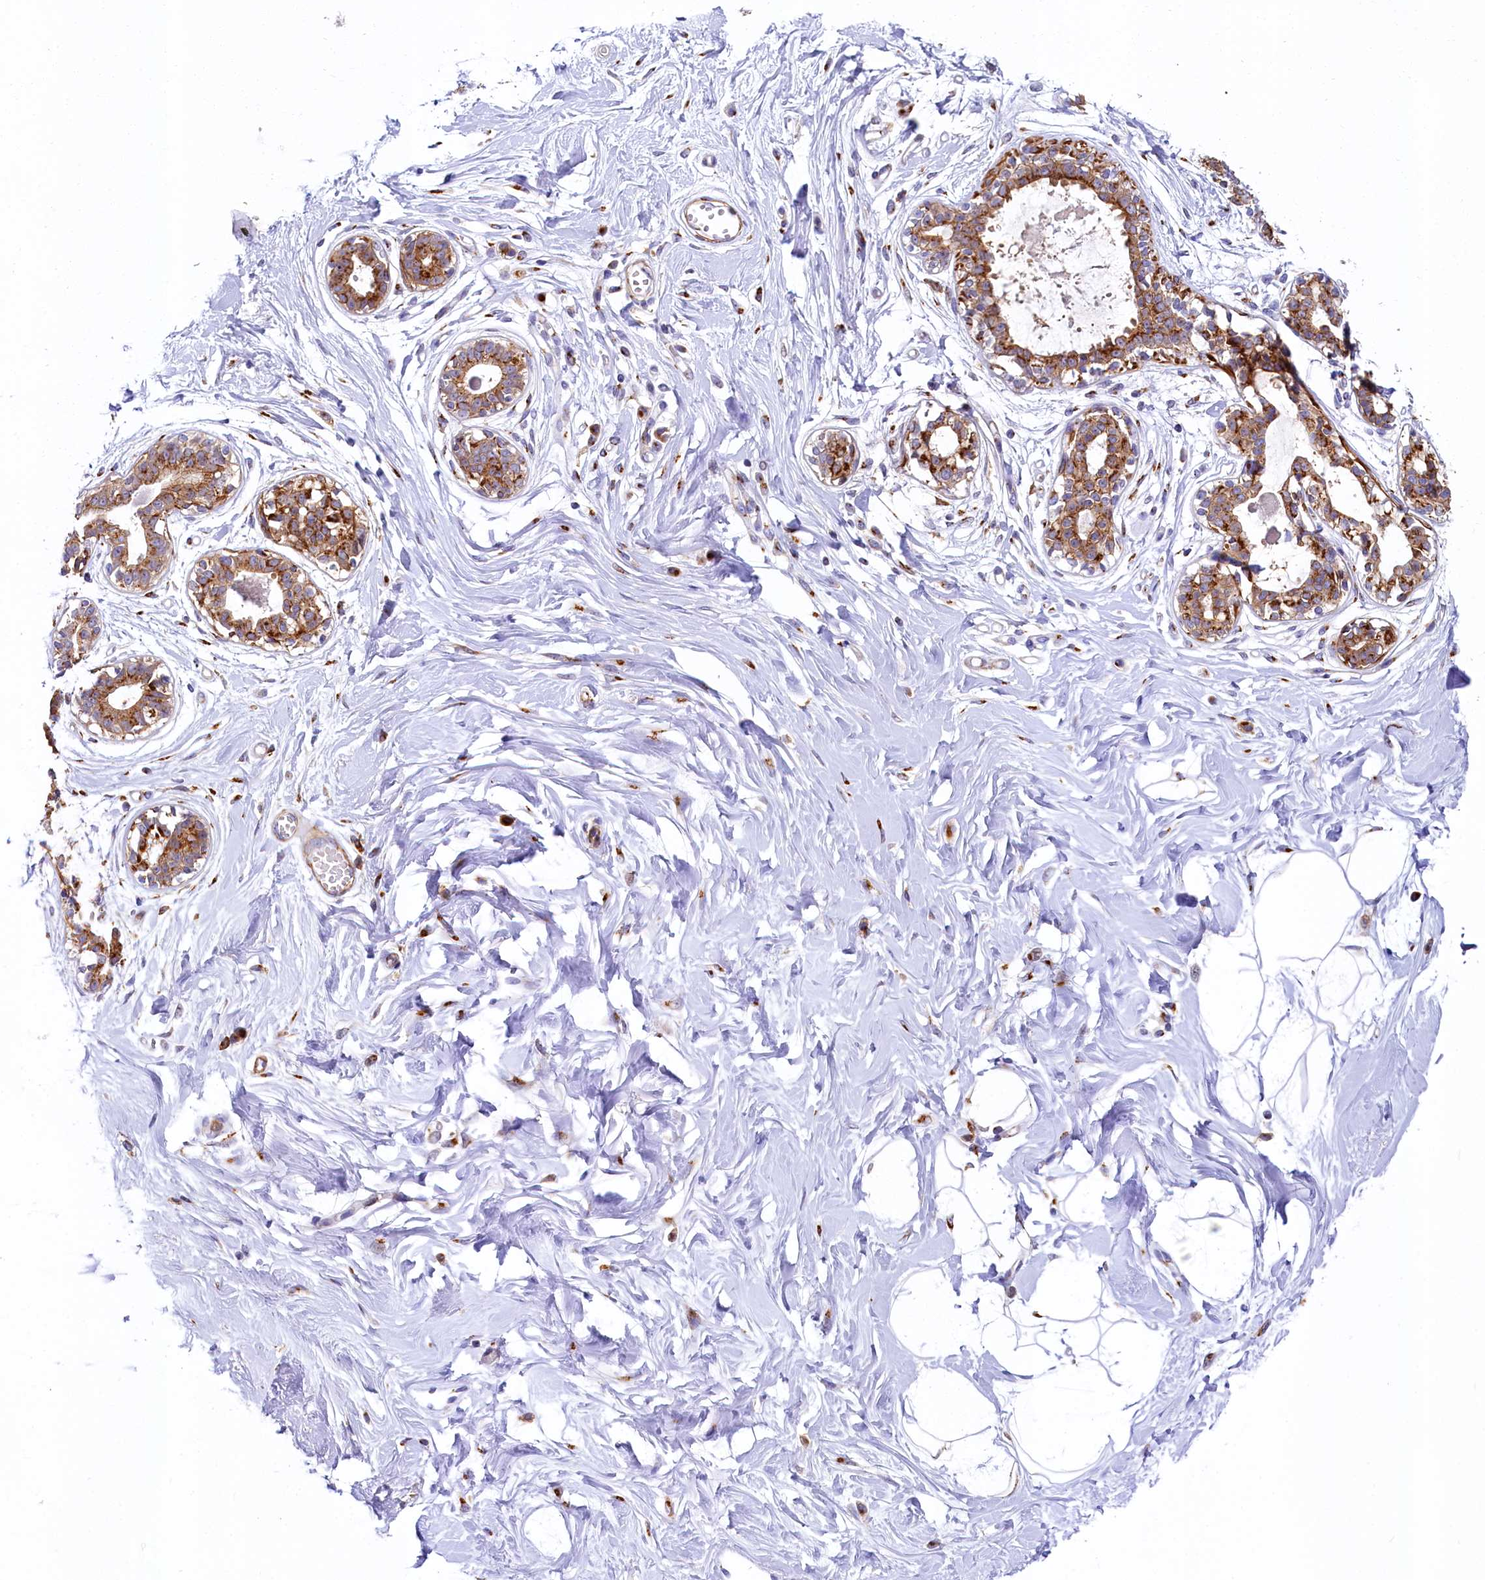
{"staining": {"intensity": "negative", "quantity": "none", "location": "none"}, "tissue": "breast", "cell_type": "Adipocytes", "image_type": "normal", "snomed": [{"axis": "morphology", "description": "Normal tissue, NOS"}, {"axis": "topography", "description": "Breast"}], "caption": "The immunohistochemistry image has no significant positivity in adipocytes of breast. (Stains: DAB (3,3'-diaminobenzidine) IHC with hematoxylin counter stain, Microscopy: brightfield microscopy at high magnification).", "gene": "BET1L", "patient": {"sex": "female", "age": 45}}